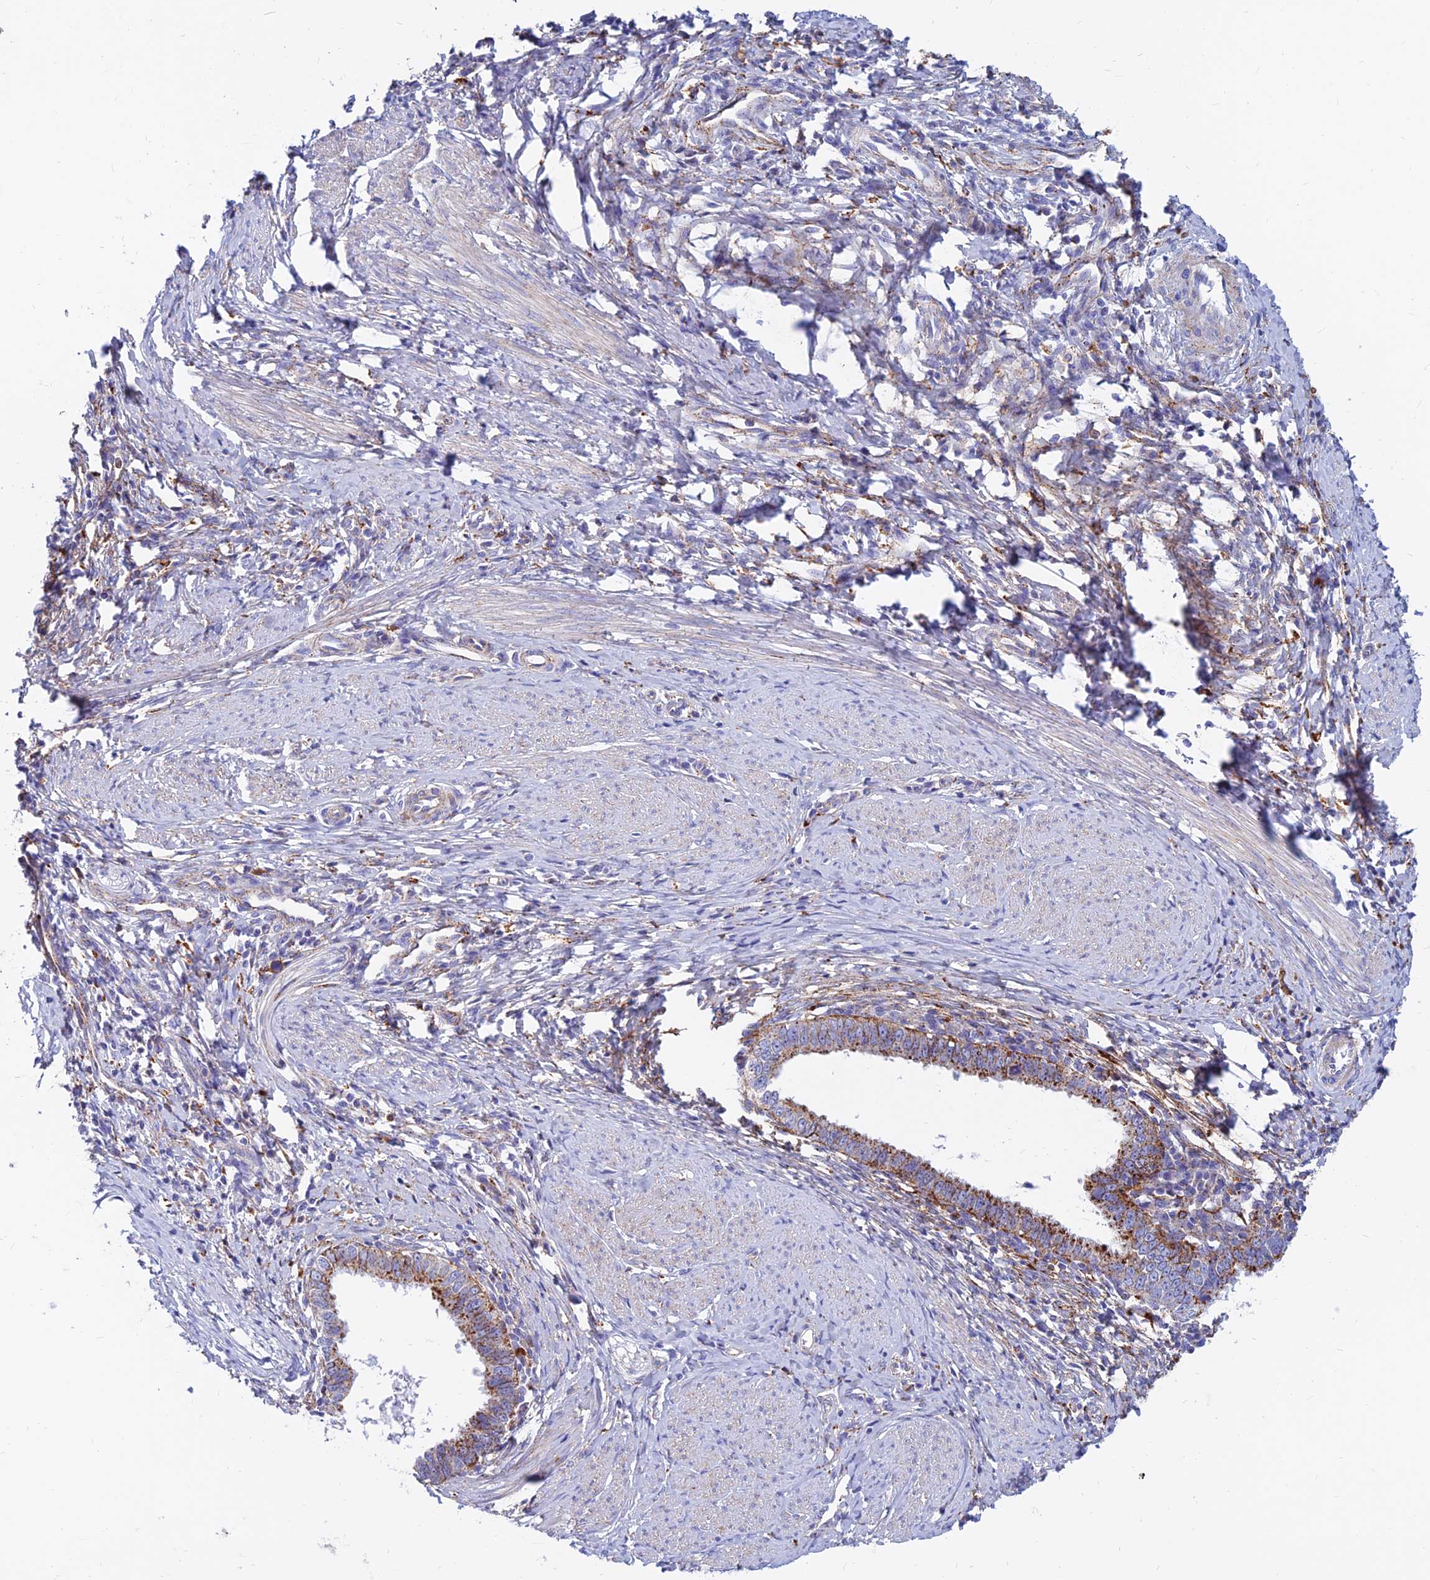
{"staining": {"intensity": "moderate", "quantity": ">75%", "location": "cytoplasmic/membranous"}, "tissue": "cervical cancer", "cell_type": "Tumor cells", "image_type": "cancer", "snomed": [{"axis": "morphology", "description": "Adenocarcinoma, NOS"}, {"axis": "topography", "description": "Cervix"}], "caption": "High-power microscopy captured an immunohistochemistry (IHC) micrograph of cervical adenocarcinoma, revealing moderate cytoplasmic/membranous positivity in approximately >75% of tumor cells.", "gene": "SPNS1", "patient": {"sex": "female", "age": 36}}